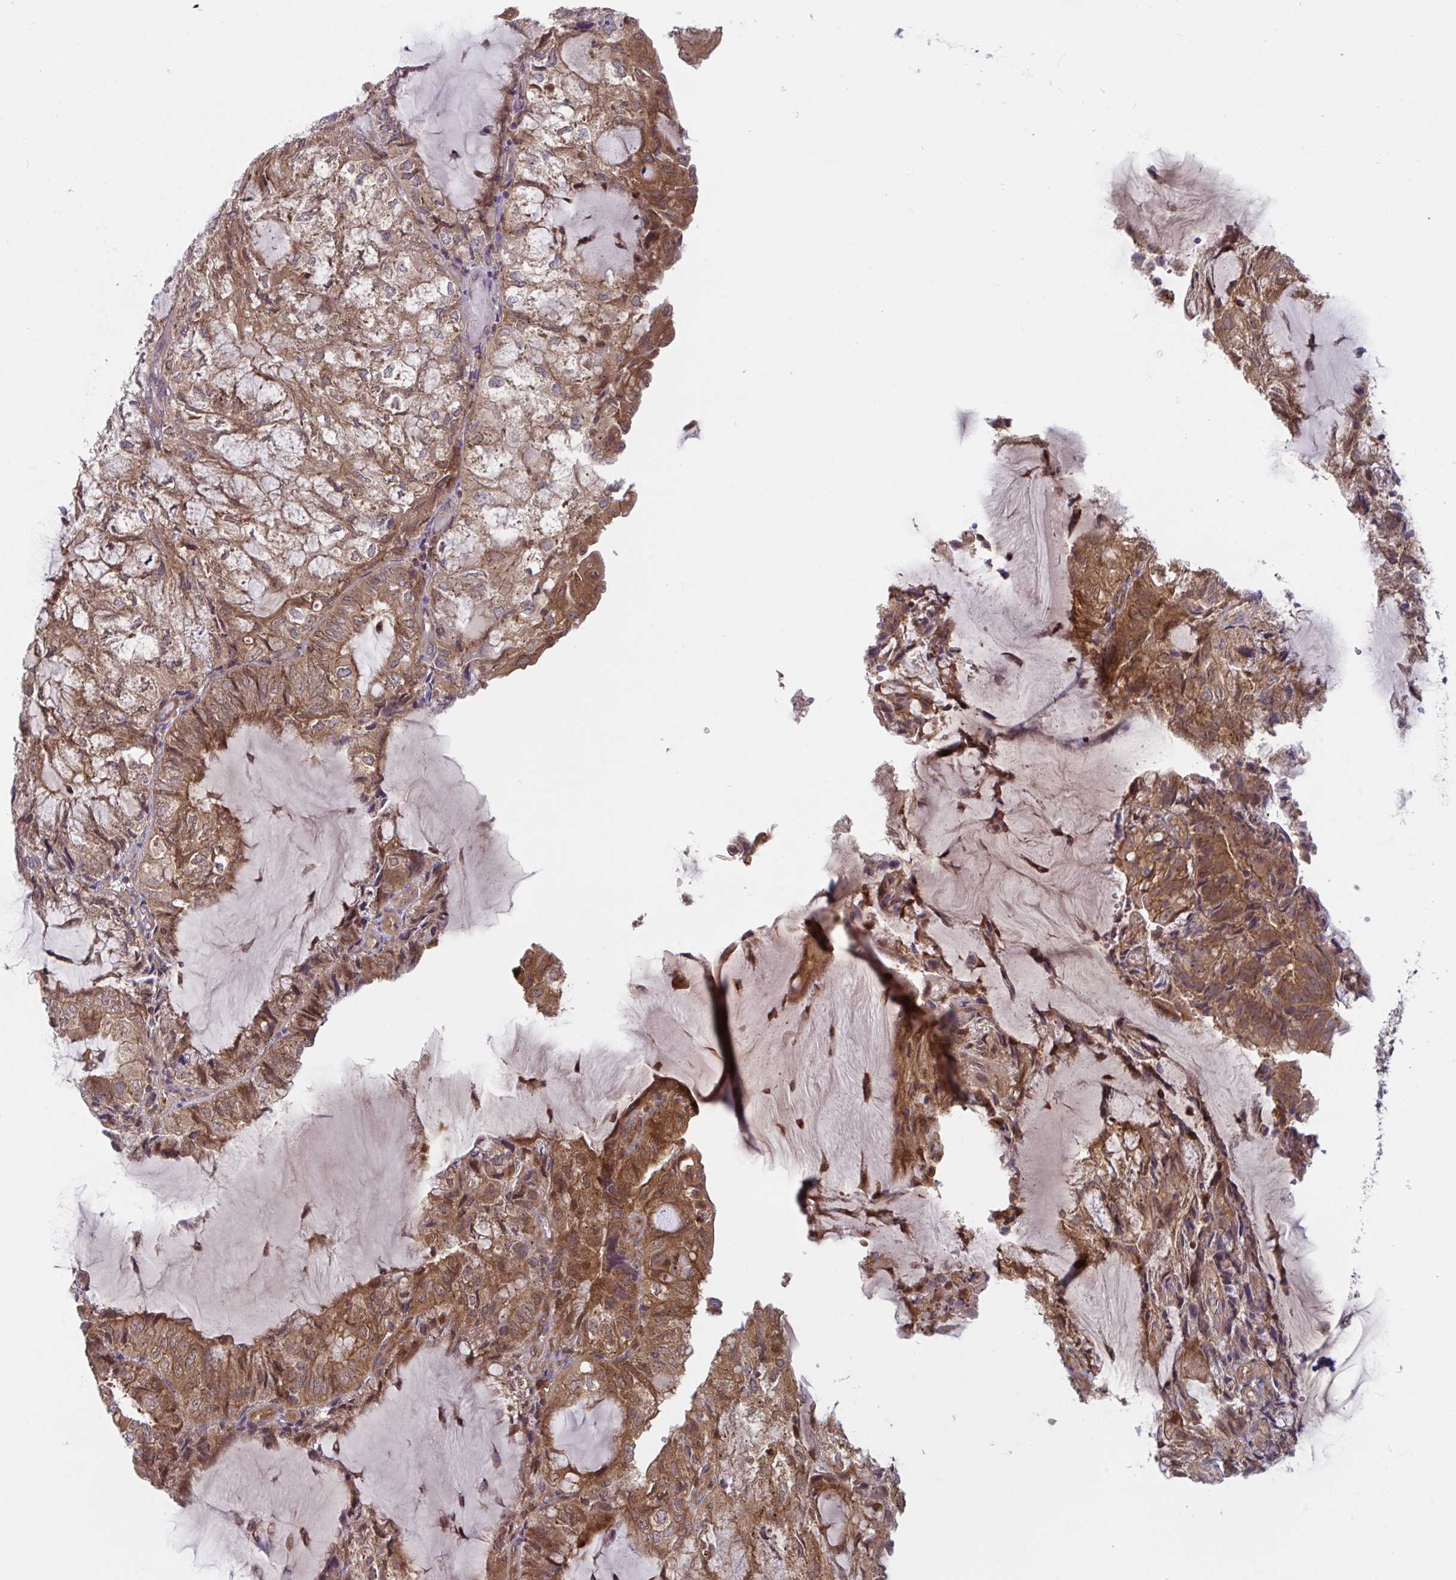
{"staining": {"intensity": "moderate", "quantity": ">75%", "location": "cytoplasmic/membranous,nuclear"}, "tissue": "endometrial cancer", "cell_type": "Tumor cells", "image_type": "cancer", "snomed": [{"axis": "morphology", "description": "Adenocarcinoma, NOS"}, {"axis": "topography", "description": "Endometrium"}], "caption": "IHC micrograph of human endometrial adenocarcinoma stained for a protein (brown), which shows medium levels of moderate cytoplasmic/membranous and nuclear staining in about >75% of tumor cells.", "gene": "LMNTD2", "patient": {"sex": "female", "age": 81}}